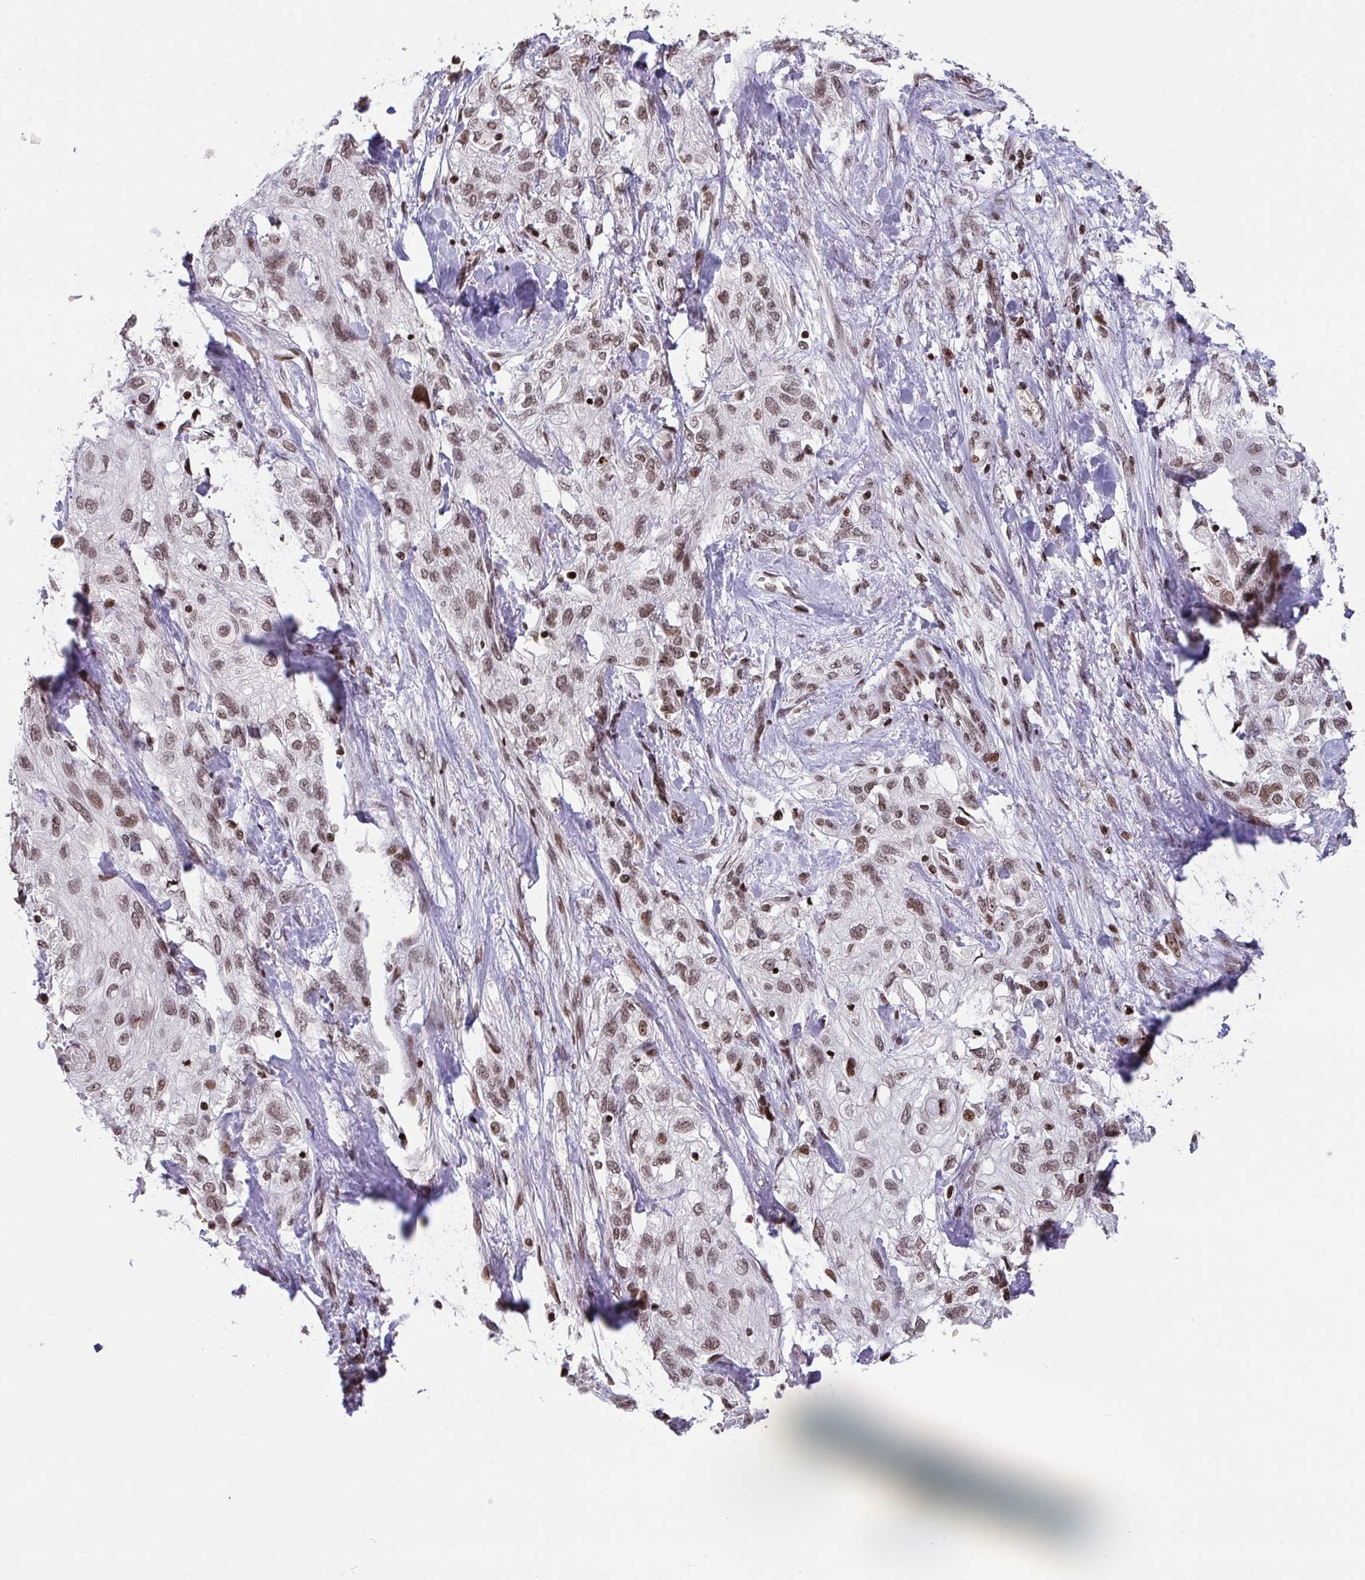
{"staining": {"intensity": "moderate", "quantity": ">75%", "location": "nuclear"}, "tissue": "skin cancer", "cell_type": "Tumor cells", "image_type": "cancer", "snomed": [{"axis": "morphology", "description": "Squamous cell carcinoma, NOS"}, {"axis": "topography", "description": "Skin"}, {"axis": "topography", "description": "Vulva"}], "caption": "Skin cancer stained for a protein shows moderate nuclear positivity in tumor cells.", "gene": "NIP7", "patient": {"sex": "female", "age": 86}}